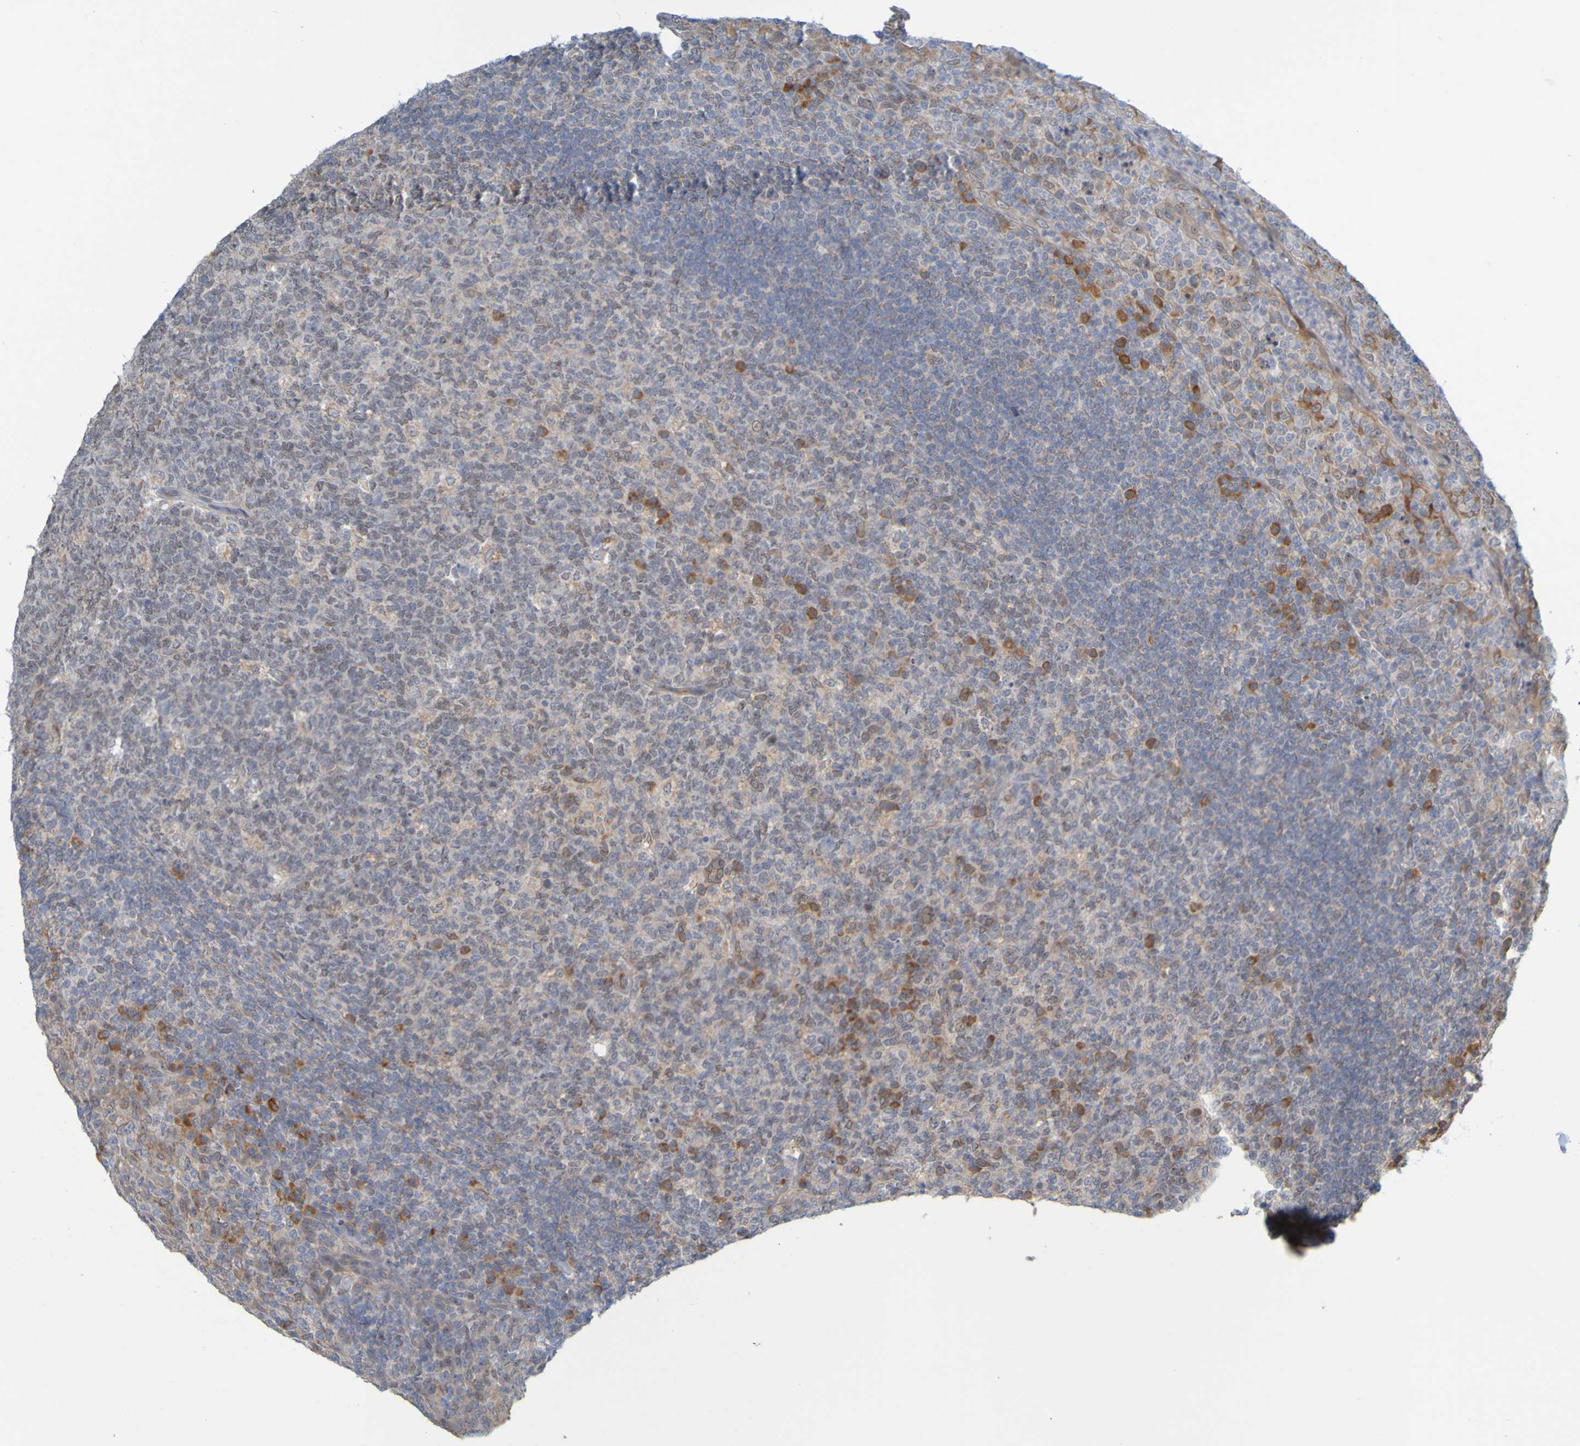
{"staining": {"intensity": "strong", "quantity": "<25%", "location": "cytoplasmic/membranous"}, "tissue": "tonsil", "cell_type": "Germinal center cells", "image_type": "normal", "snomed": [{"axis": "morphology", "description": "Normal tissue, NOS"}, {"axis": "topography", "description": "Tonsil"}], "caption": "A brown stain highlights strong cytoplasmic/membranous expression of a protein in germinal center cells of normal tonsil. The staining was performed using DAB to visualize the protein expression in brown, while the nuclei were stained in blue with hematoxylin (Magnification: 20x).", "gene": "MOGS", "patient": {"sex": "male", "age": 17}}